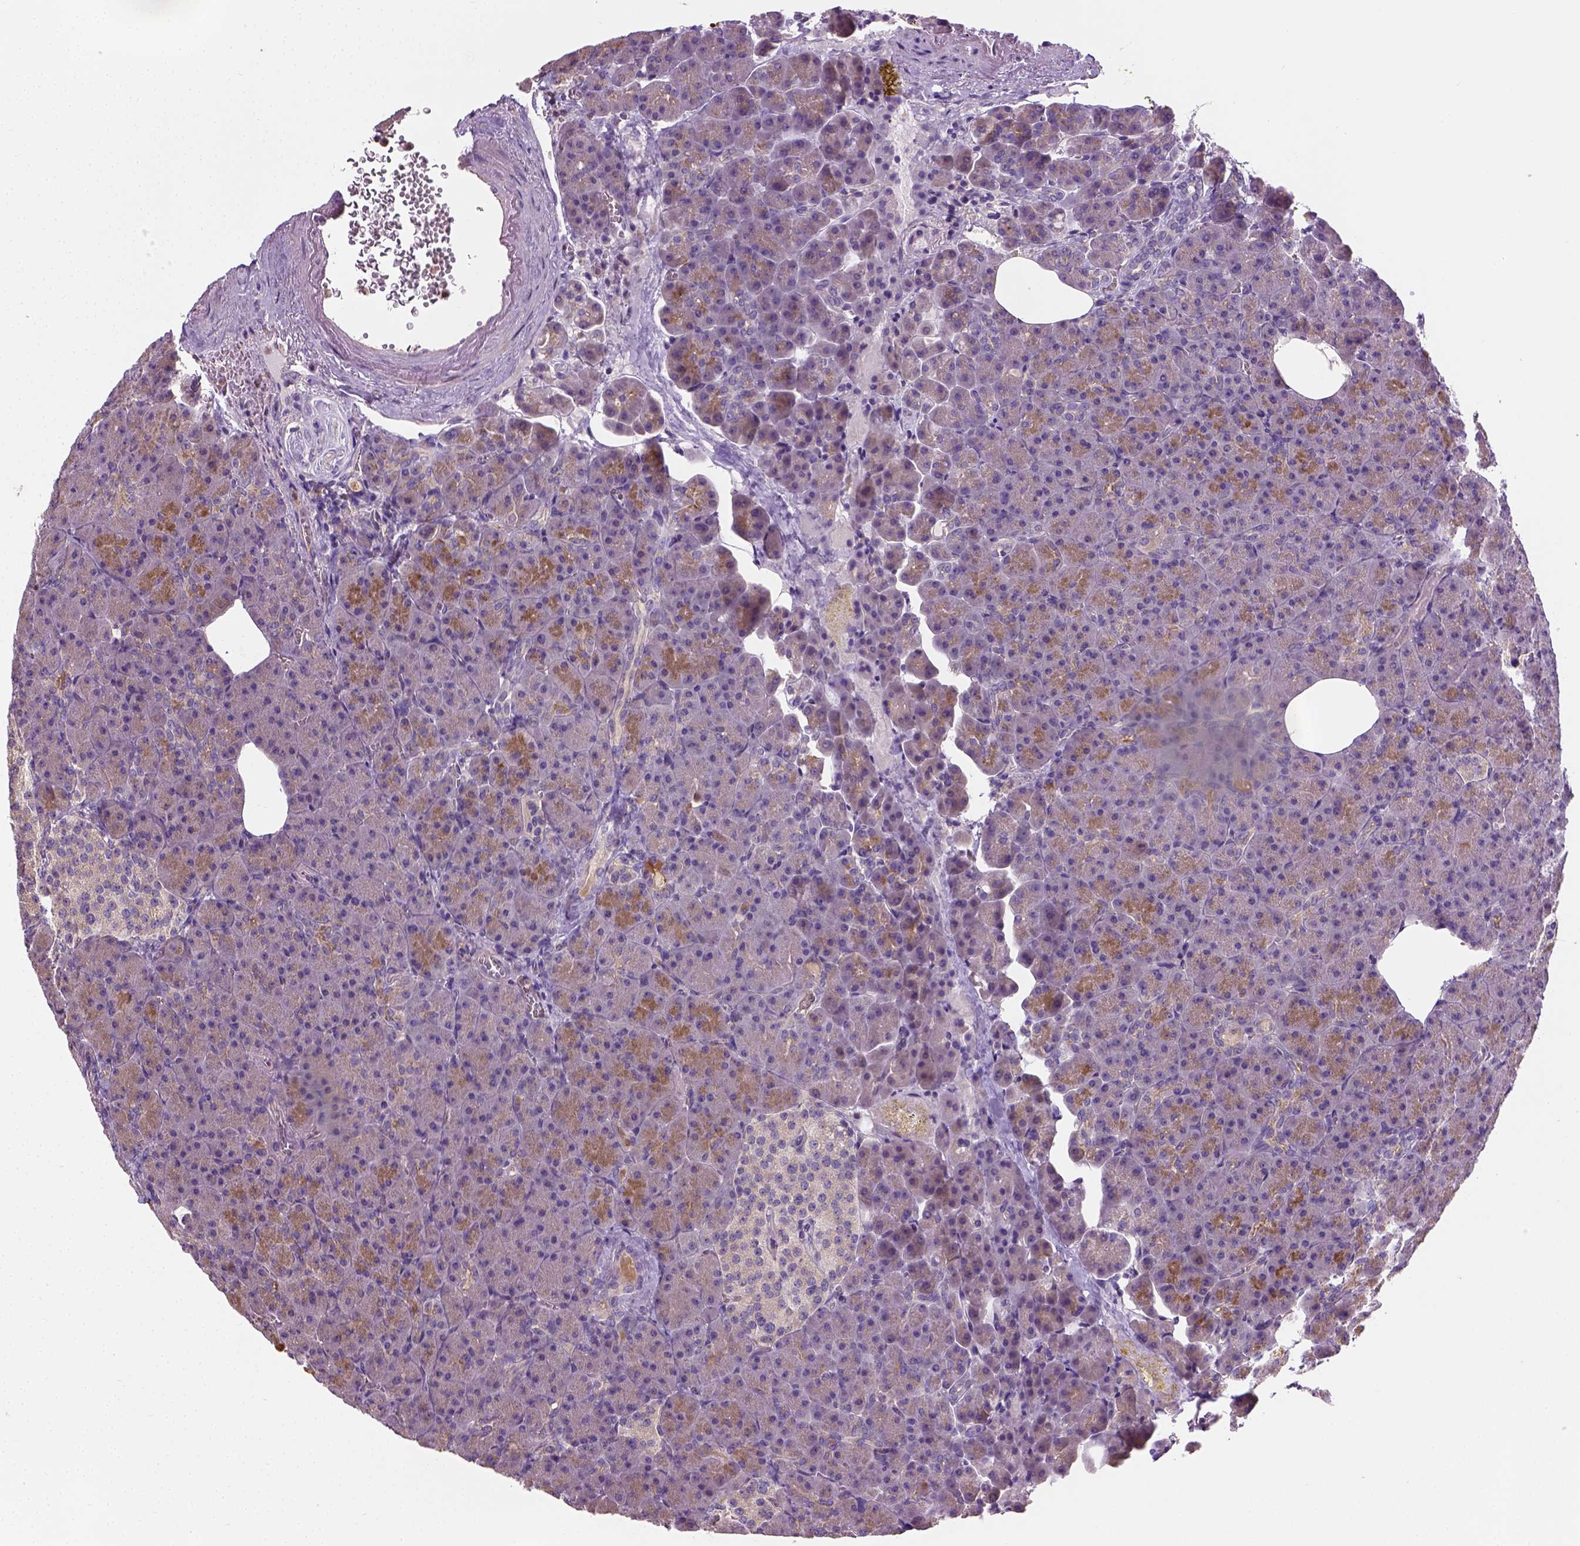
{"staining": {"intensity": "moderate", "quantity": "25%-75%", "location": "cytoplasmic/membranous"}, "tissue": "pancreas", "cell_type": "Exocrine glandular cells", "image_type": "normal", "snomed": [{"axis": "morphology", "description": "Normal tissue, NOS"}, {"axis": "topography", "description": "Pancreas"}], "caption": "Immunohistochemical staining of benign human pancreas shows moderate cytoplasmic/membranous protein staining in about 25%-75% of exocrine glandular cells.", "gene": "CRACR2A", "patient": {"sex": "female", "age": 74}}